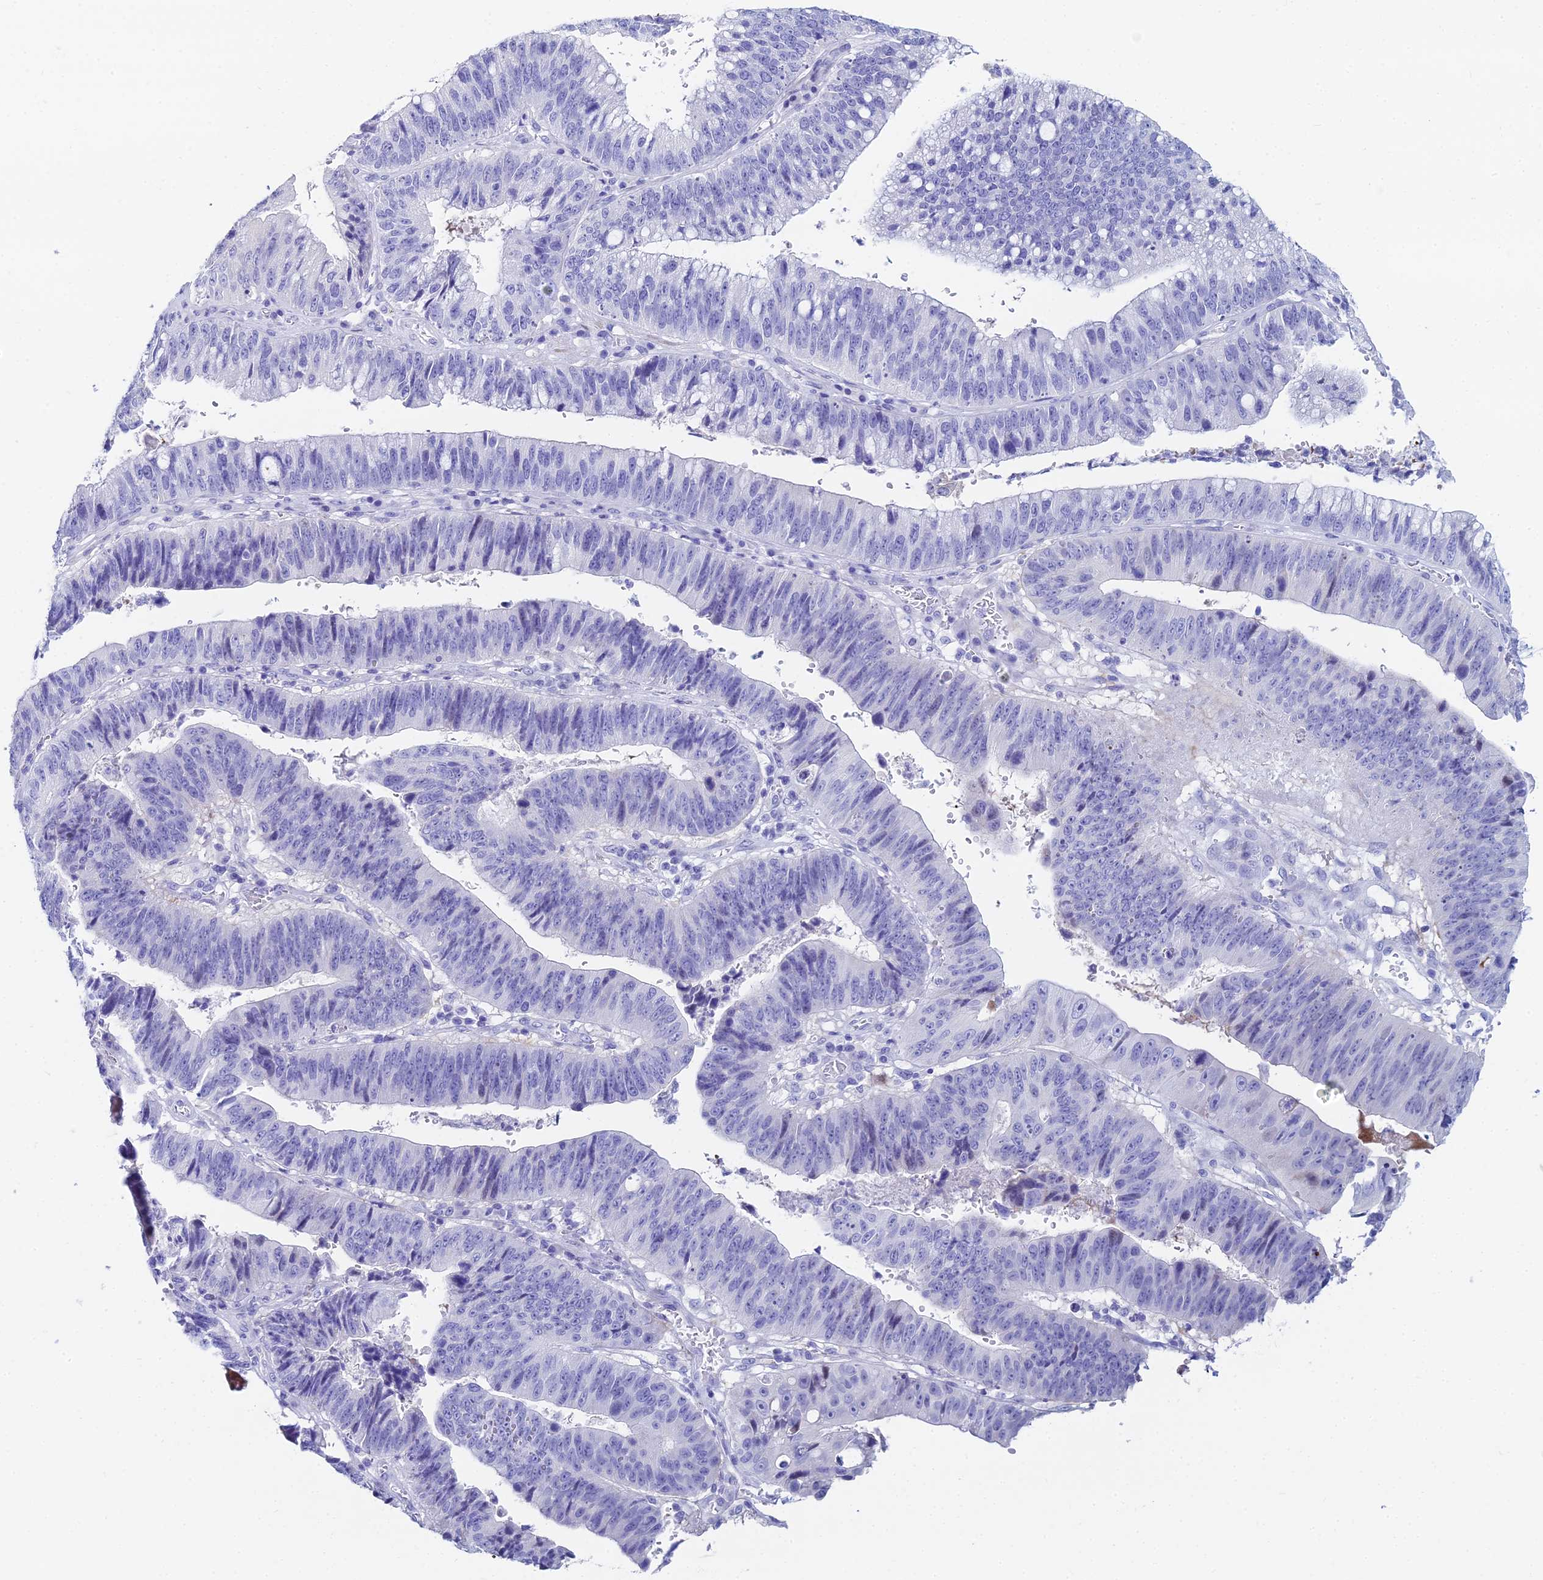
{"staining": {"intensity": "negative", "quantity": "none", "location": "none"}, "tissue": "stomach cancer", "cell_type": "Tumor cells", "image_type": "cancer", "snomed": [{"axis": "morphology", "description": "Adenocarcinoma, NOS"}, {"axis": "topography", "description": "Stomach"}], "caption": "Human stomach adenocarcinoma stained for a protein using immunohistochemistry (IHC) demonstrates no expression in tumor cells.", "gene": "HSPA1L", "patient": {"sex": "male", "age": 59}}